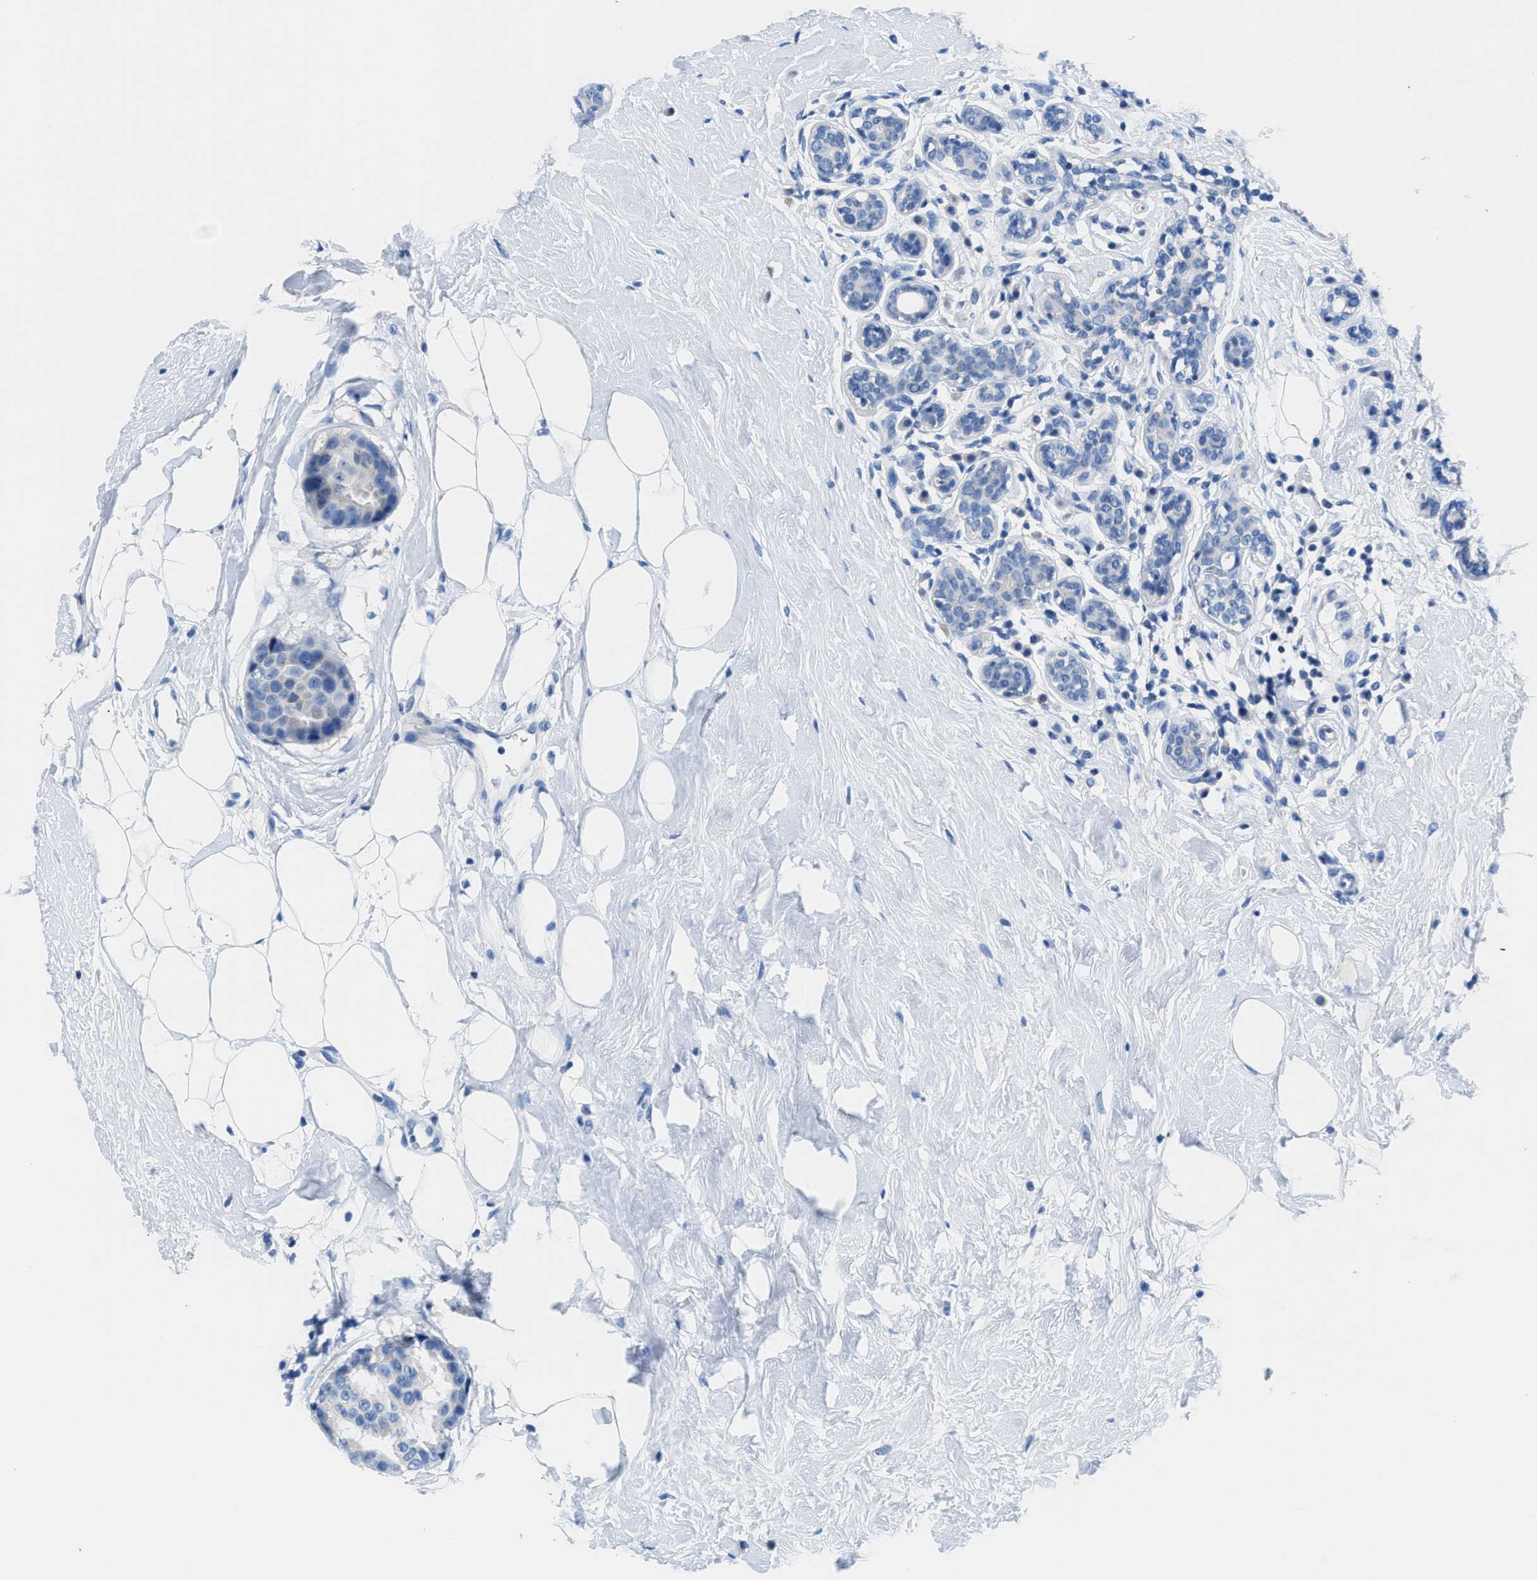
{"staining": {"intensity": "negative", "quantity": "none", "location": "none"}, "tissue": "breast cancer", "cell_type": "Tumor cells", "image_type": "cancer", "snomed": [{"axis": "morphology", "description": "Normal tissue, NOS"}, {"axis": "morphology", "description": "Duct carcinoma"}, {"axis": "topography", "description": "Breast"}], "caption": "Protein analysis of breast cancer (invasive ductal carcinoma) reveals no significant staining in tumor cells. The staining is performed using DAB (3,3'-diaminobenzidine) brown chromogen with nuclei counter-stained in using hematoxylin.", "gene": "NEB", "patient": {"sex": "female", "age": 39}}